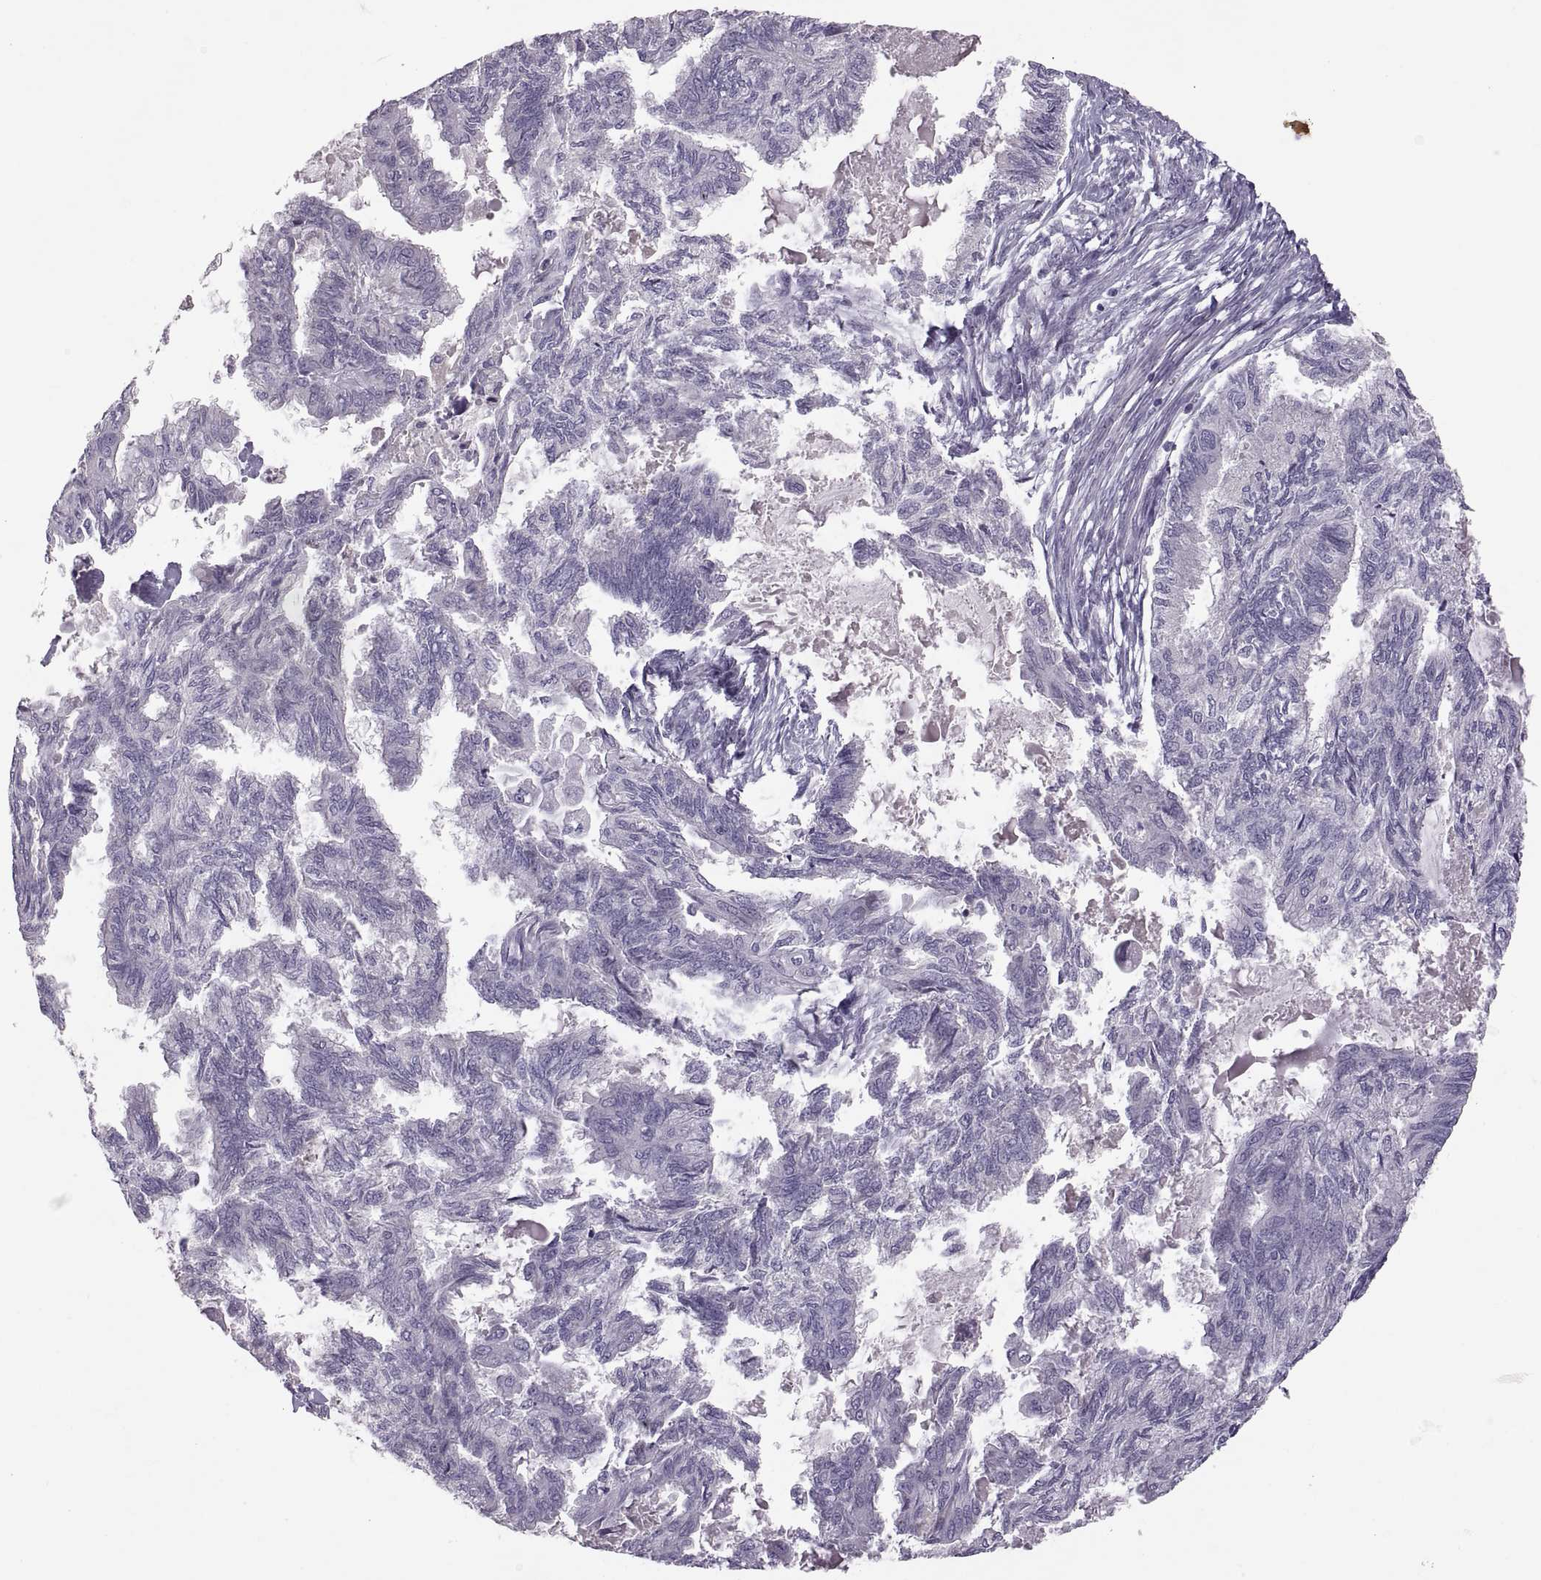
{"staining": {"intensity": "negative", "quantity": "none", "location": "none"}, "tissue": "endometrial cancer", "cell_type": "Tumor cells", "image_type": "cancer", "snomed": [{"axis": "morphology", "description": "Adenocarcinoma, NOS"}, {"axis": "topography", "description": "Endometrium"}], "caption": "IHC micrograph of neoplastic tissue: human adenocarcinoma (endometrial) stained with DAB exhibits no significant protein expression in tumor cells.", "gene": "WFDC8", "patient": {"sex": "female", "age": 86}}